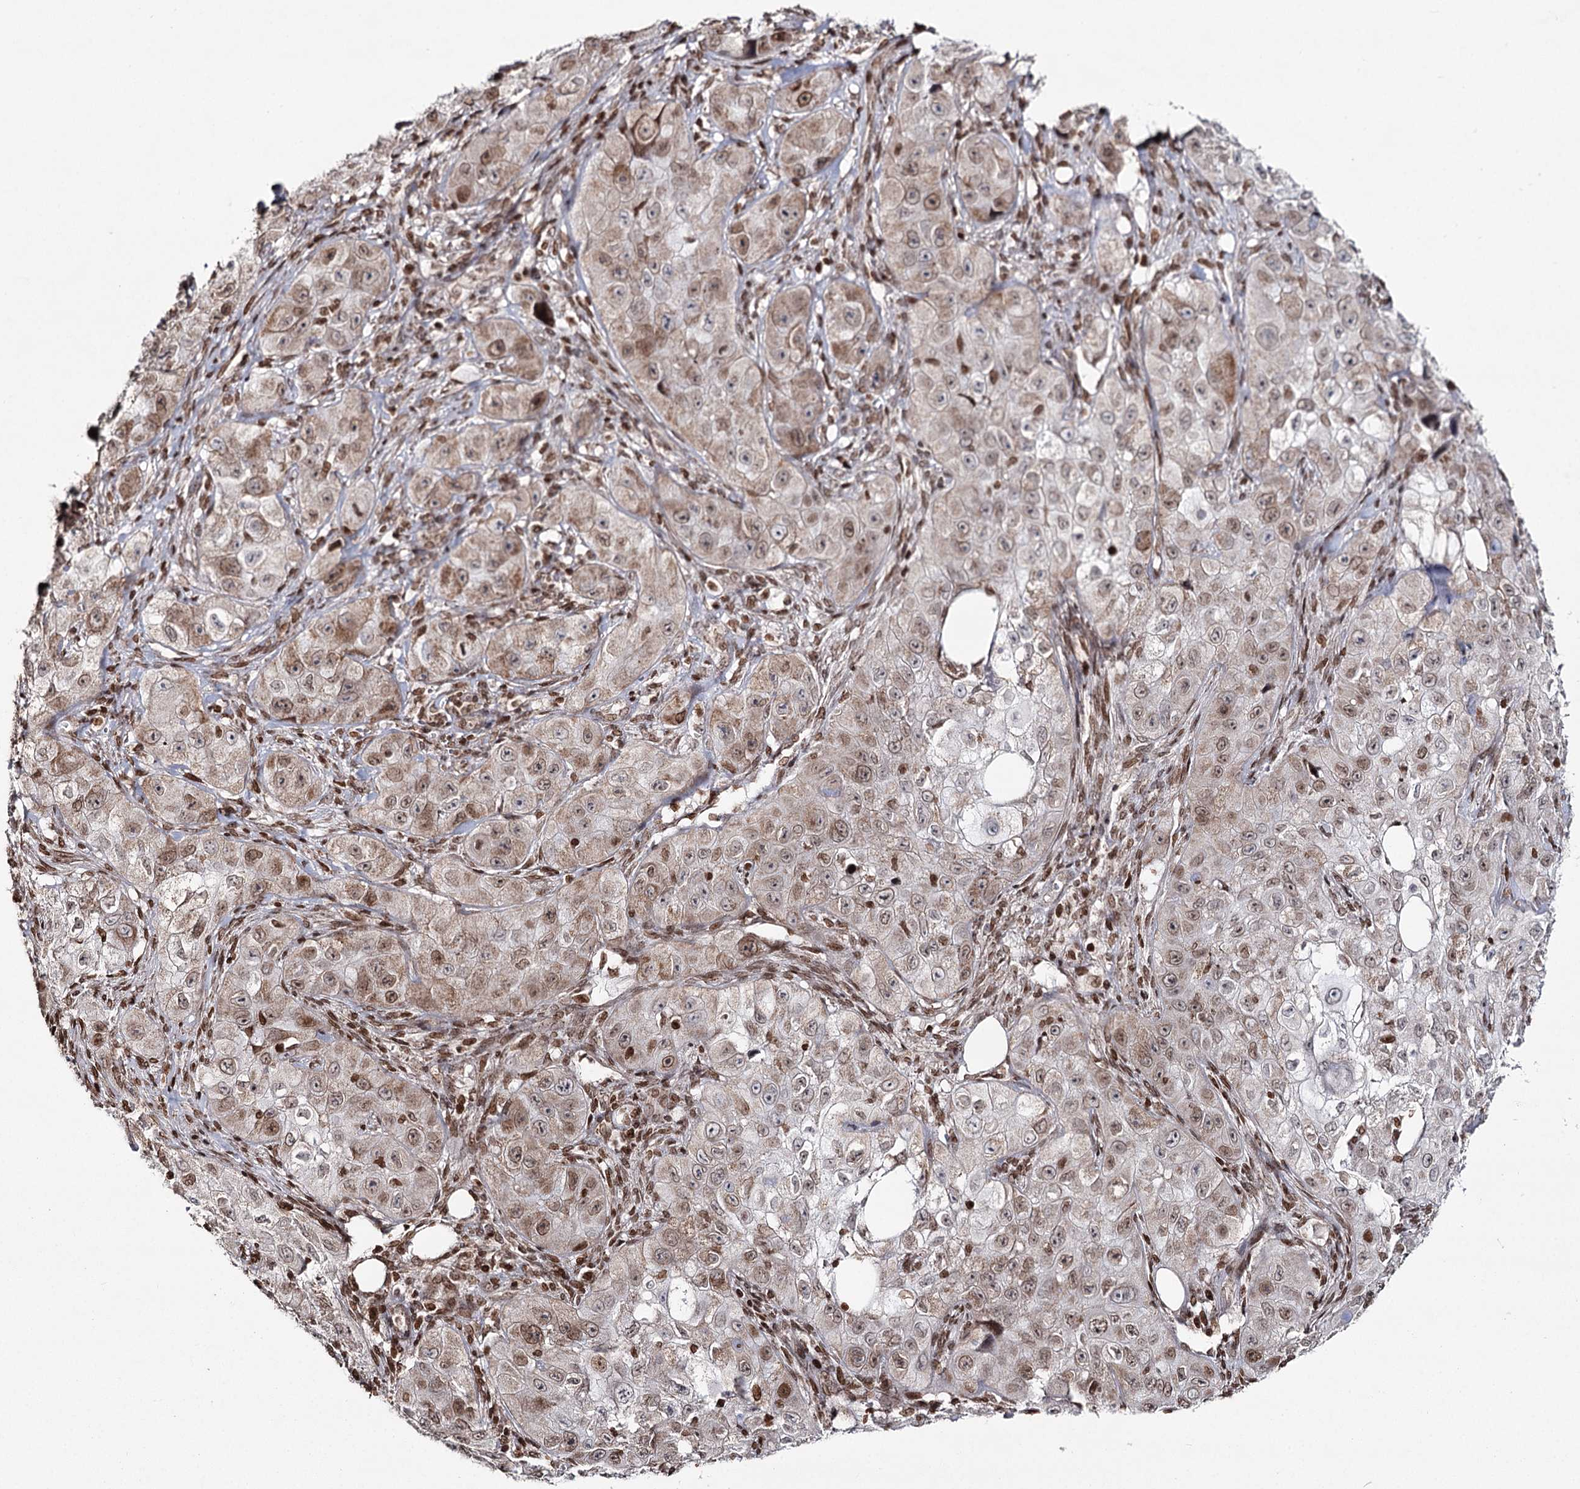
{"staining": {"intensity": "moderate", "quantity": ">75%", "location": "cytoplasmic/membranous,nuclear"}, "tissue": "skin cancer", "cell_type": "Tumor cells", "image_type": "cancer", "snomed": [{"axis": "morphology", "description": "Squamous cell carcinoma, NOS"}, {"axis": "topography", "description": "Skin"}, {"axis": "topography", "description": "Subcutis"}], "caption": "Protein expression analysis of human squamous cell carcinoma (skin) reveals moderate cytoplasmic/membranous and nuclear positivity in about >75% of tumor cells. The protein is shown in brown color, while the nuclei are stained blue.", "gene": "PDHX", "patient": {"sex": "male", "age": 73}}